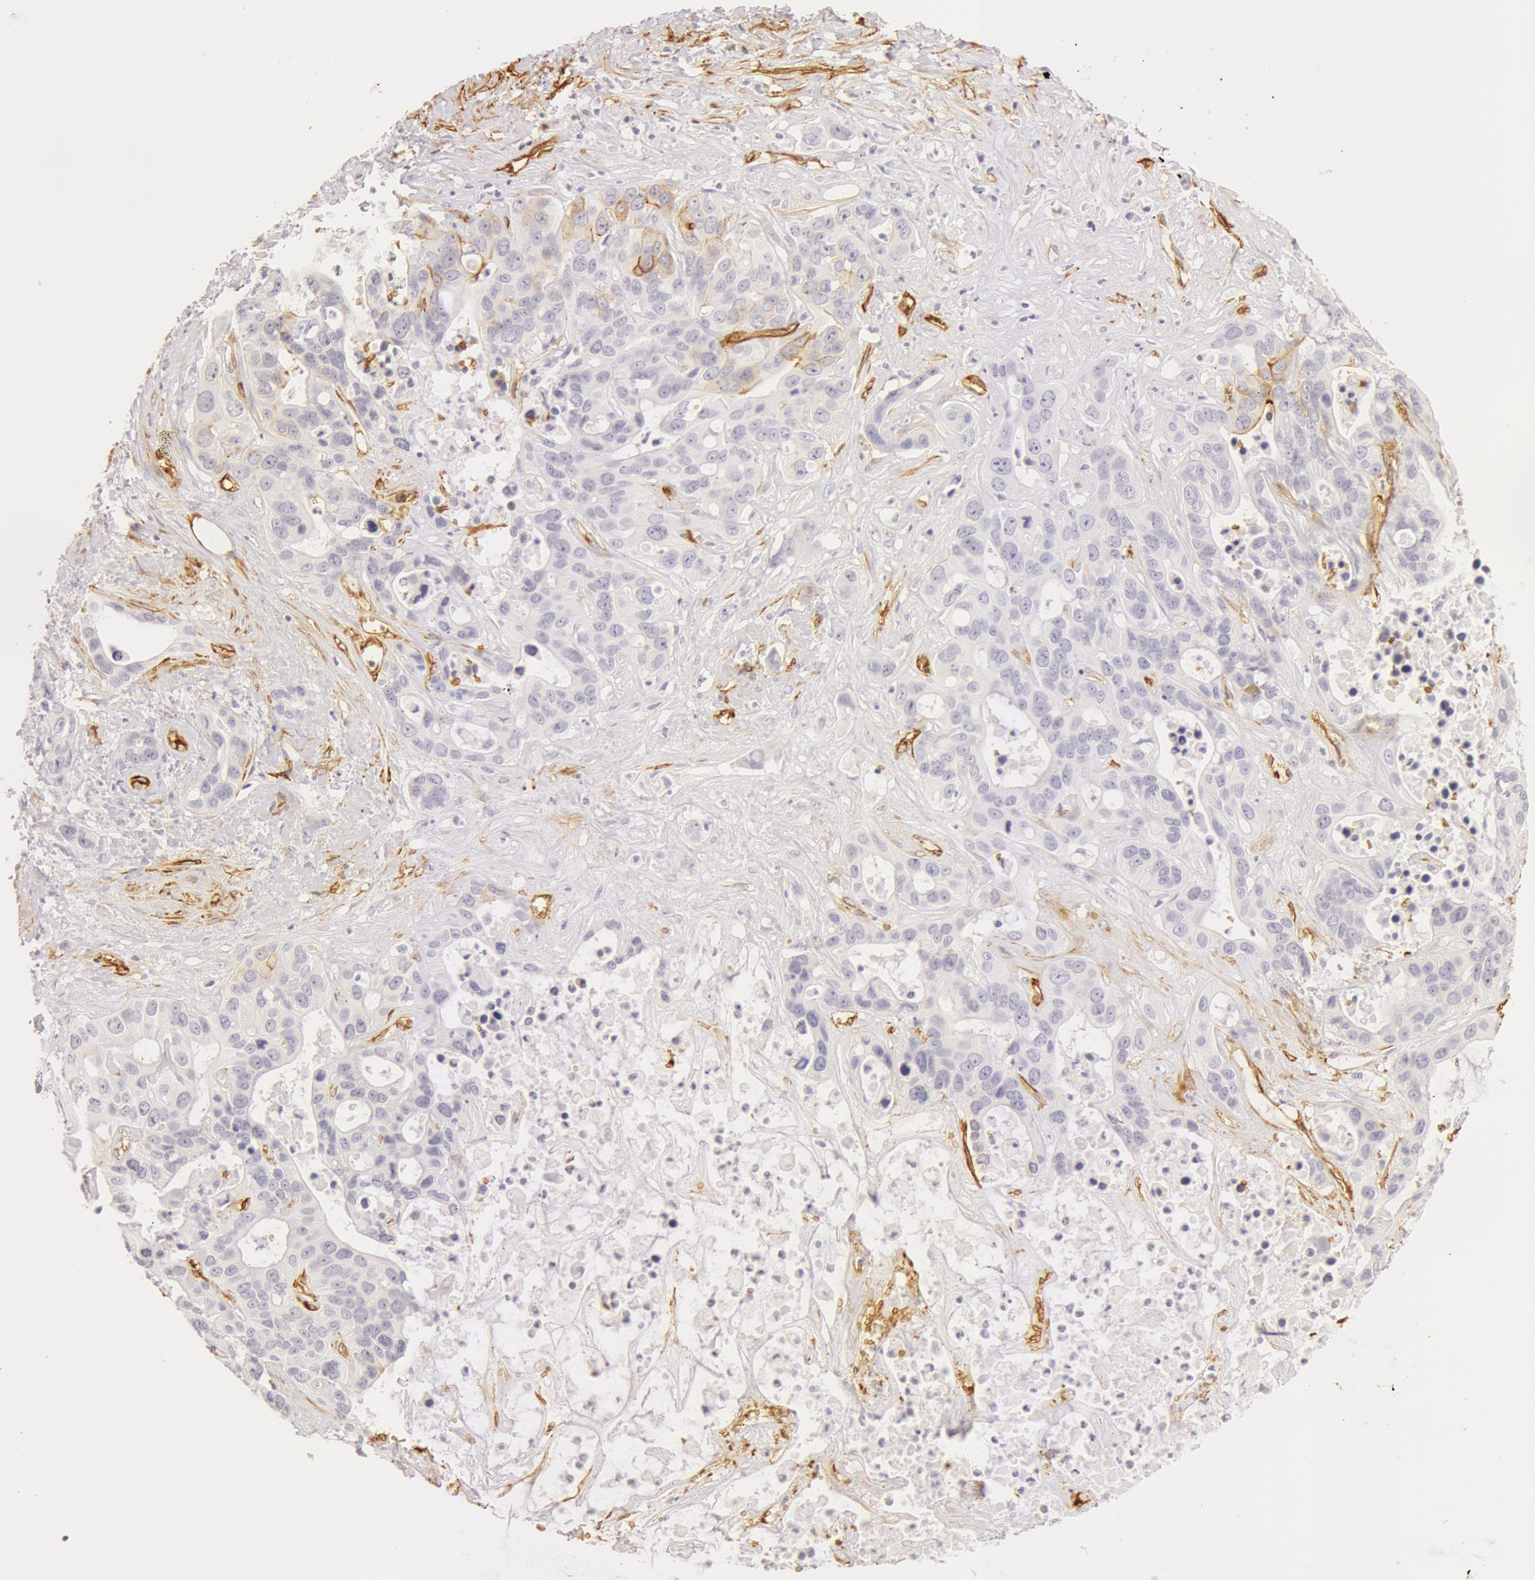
{"staining": {"intensity": "moderate", "quantity": "25%-75%", "location": "cytoplasmic/membranous"}, "tissue": "liver cancer", "cell_type": "Tumor cells", "image_type": "cancer", "snomed": [{"axis": "morphology", "description": "Cholangiocarcinoma"}, {"axis": "topography", "description": "Liver"}], "caption": "The histopathology image demonstrates staining of liver cancer (cholangiocarcinoma), revealing moderate cytoplasmic/membranous protein expression (brown color) within tumor cells.", "gene": "AQP1", "patient": {"sex": "female", "age": 65}}